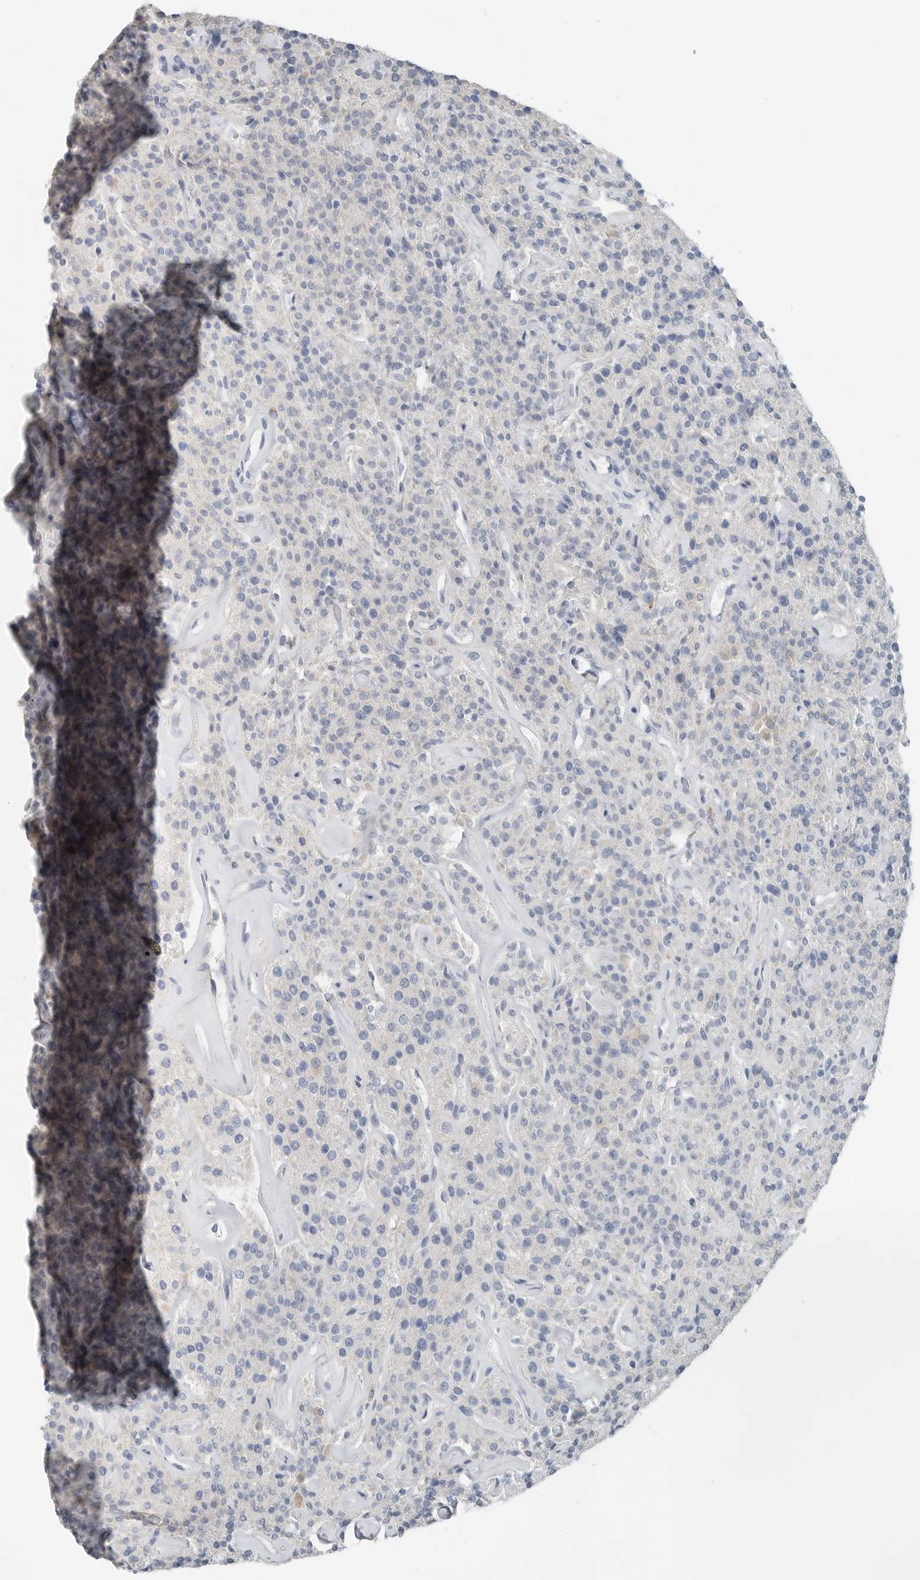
{"staining": {"intensity": "negative", "quantity": "none", "location": "none"}, "tissue": "parathyroid gland", "cell_type": "Glandular cells", "image_type": "normal", "snomed": [{"axis": "morphology", "description": "Normal tissue, NOS"}, {"axis": "topography", "description": "Parathyroid gland"}], "caption": "DAB (3,3'-diaminobenzidine) immunohistochemical staining of benign parathyroid gland displays no significant expression in glandular cells.", "gene": "SERPINB7", "patient": {"sex": "male", "age": 46}}